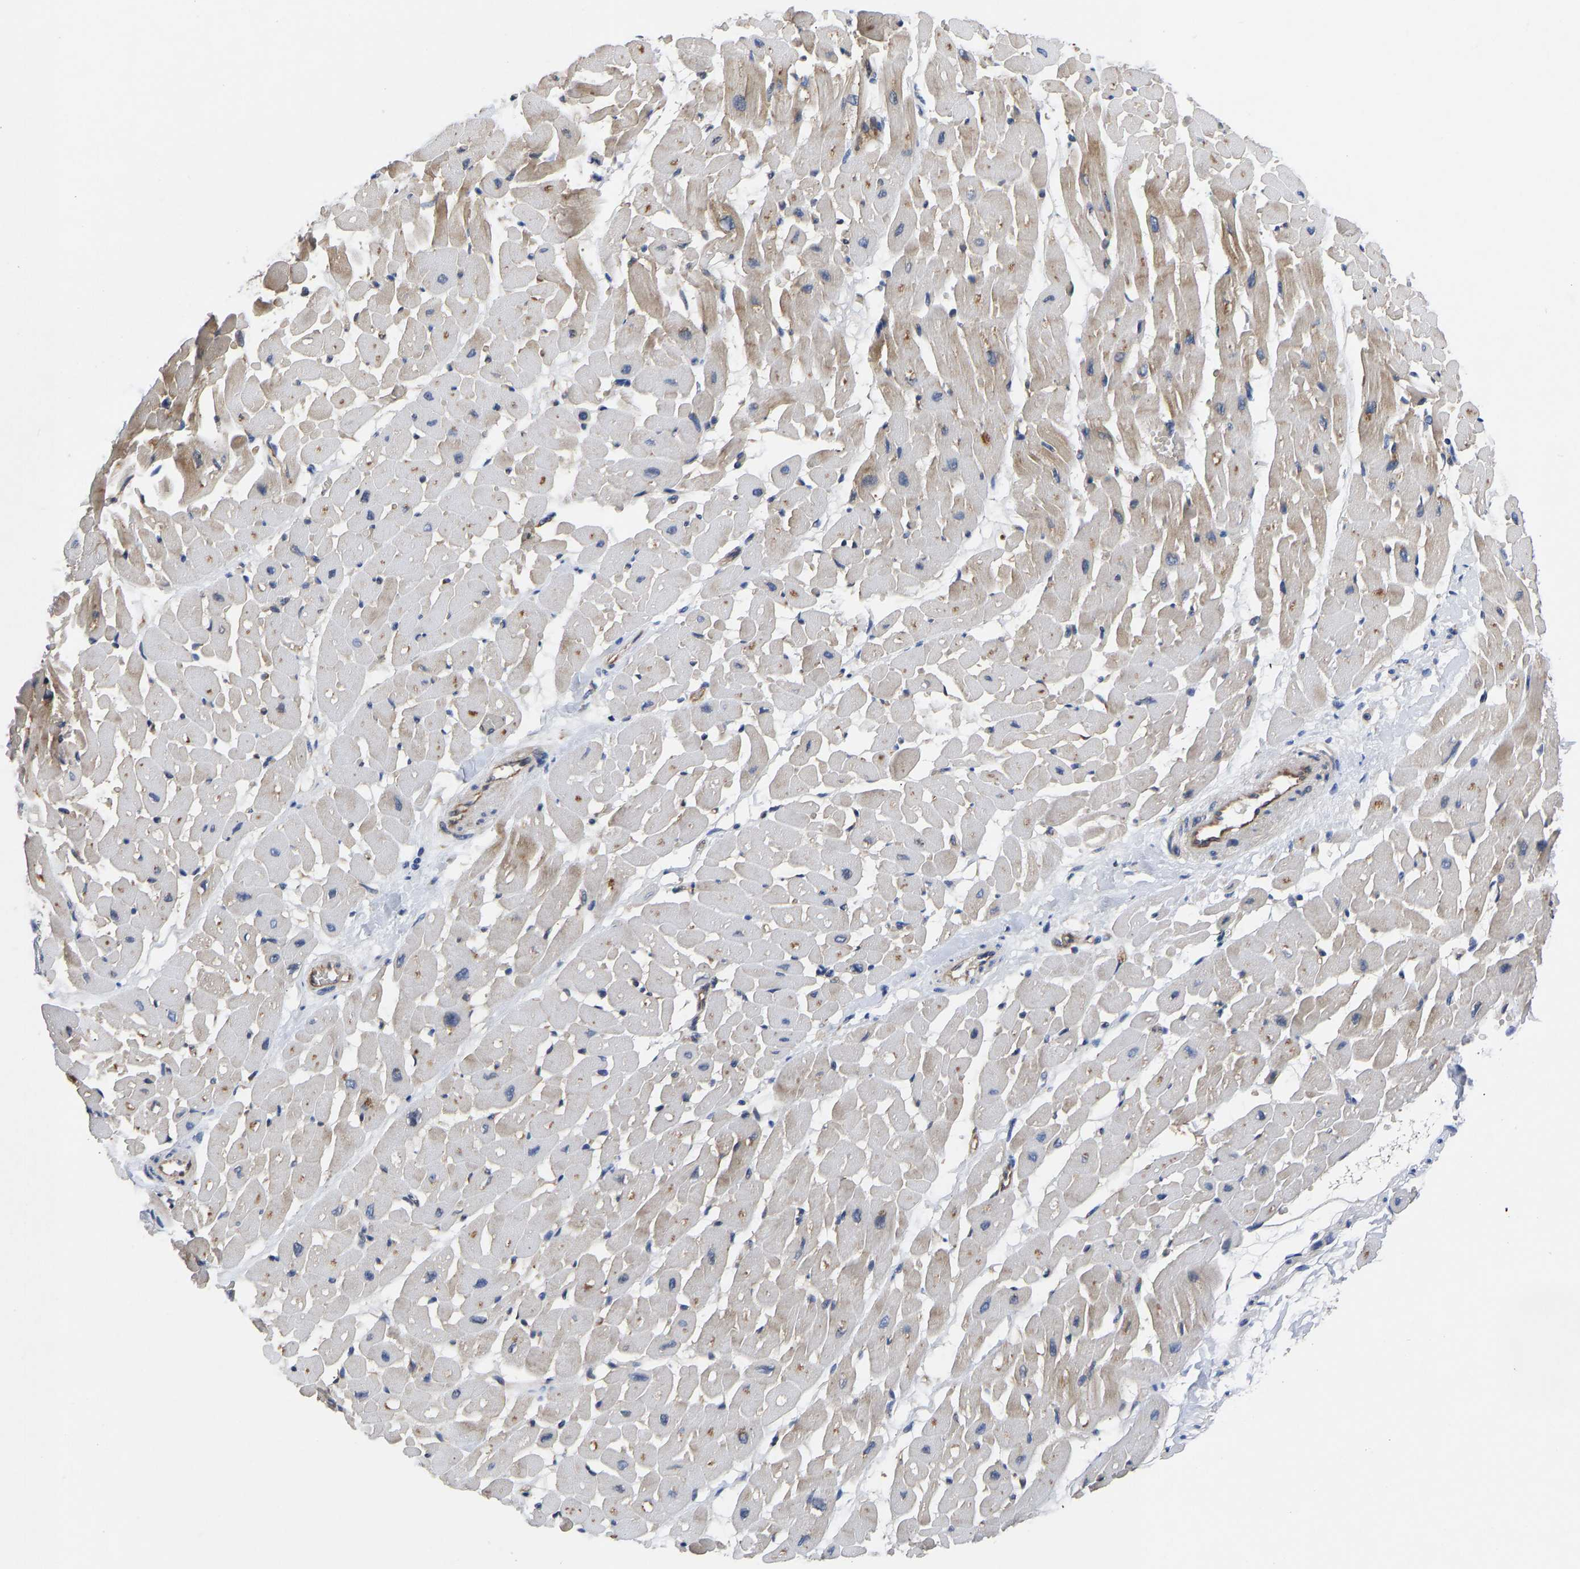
{"staining": {"intensity": "moderate", "quantity": "25%-75%", "location": "cytoplasmic/membranous"}, "tissue": "heart muscle", "cell_type": "Cardiomyocytes", "image_type": "normal", "snomed": [{"axis": "morphology", "description": "Normal tissue, NOS"}, {"axis": "topography", "description": "Heart"}], "caption": "This histopathology image reveals IHC staining of unremarkable human heart muscle, with medium moderate cytoplasmic/membranous expression in approximately 25%-75% of cardiomyocytes.", "gene": "FRRS1", "patient": {"sex": "male", "age": 45}}